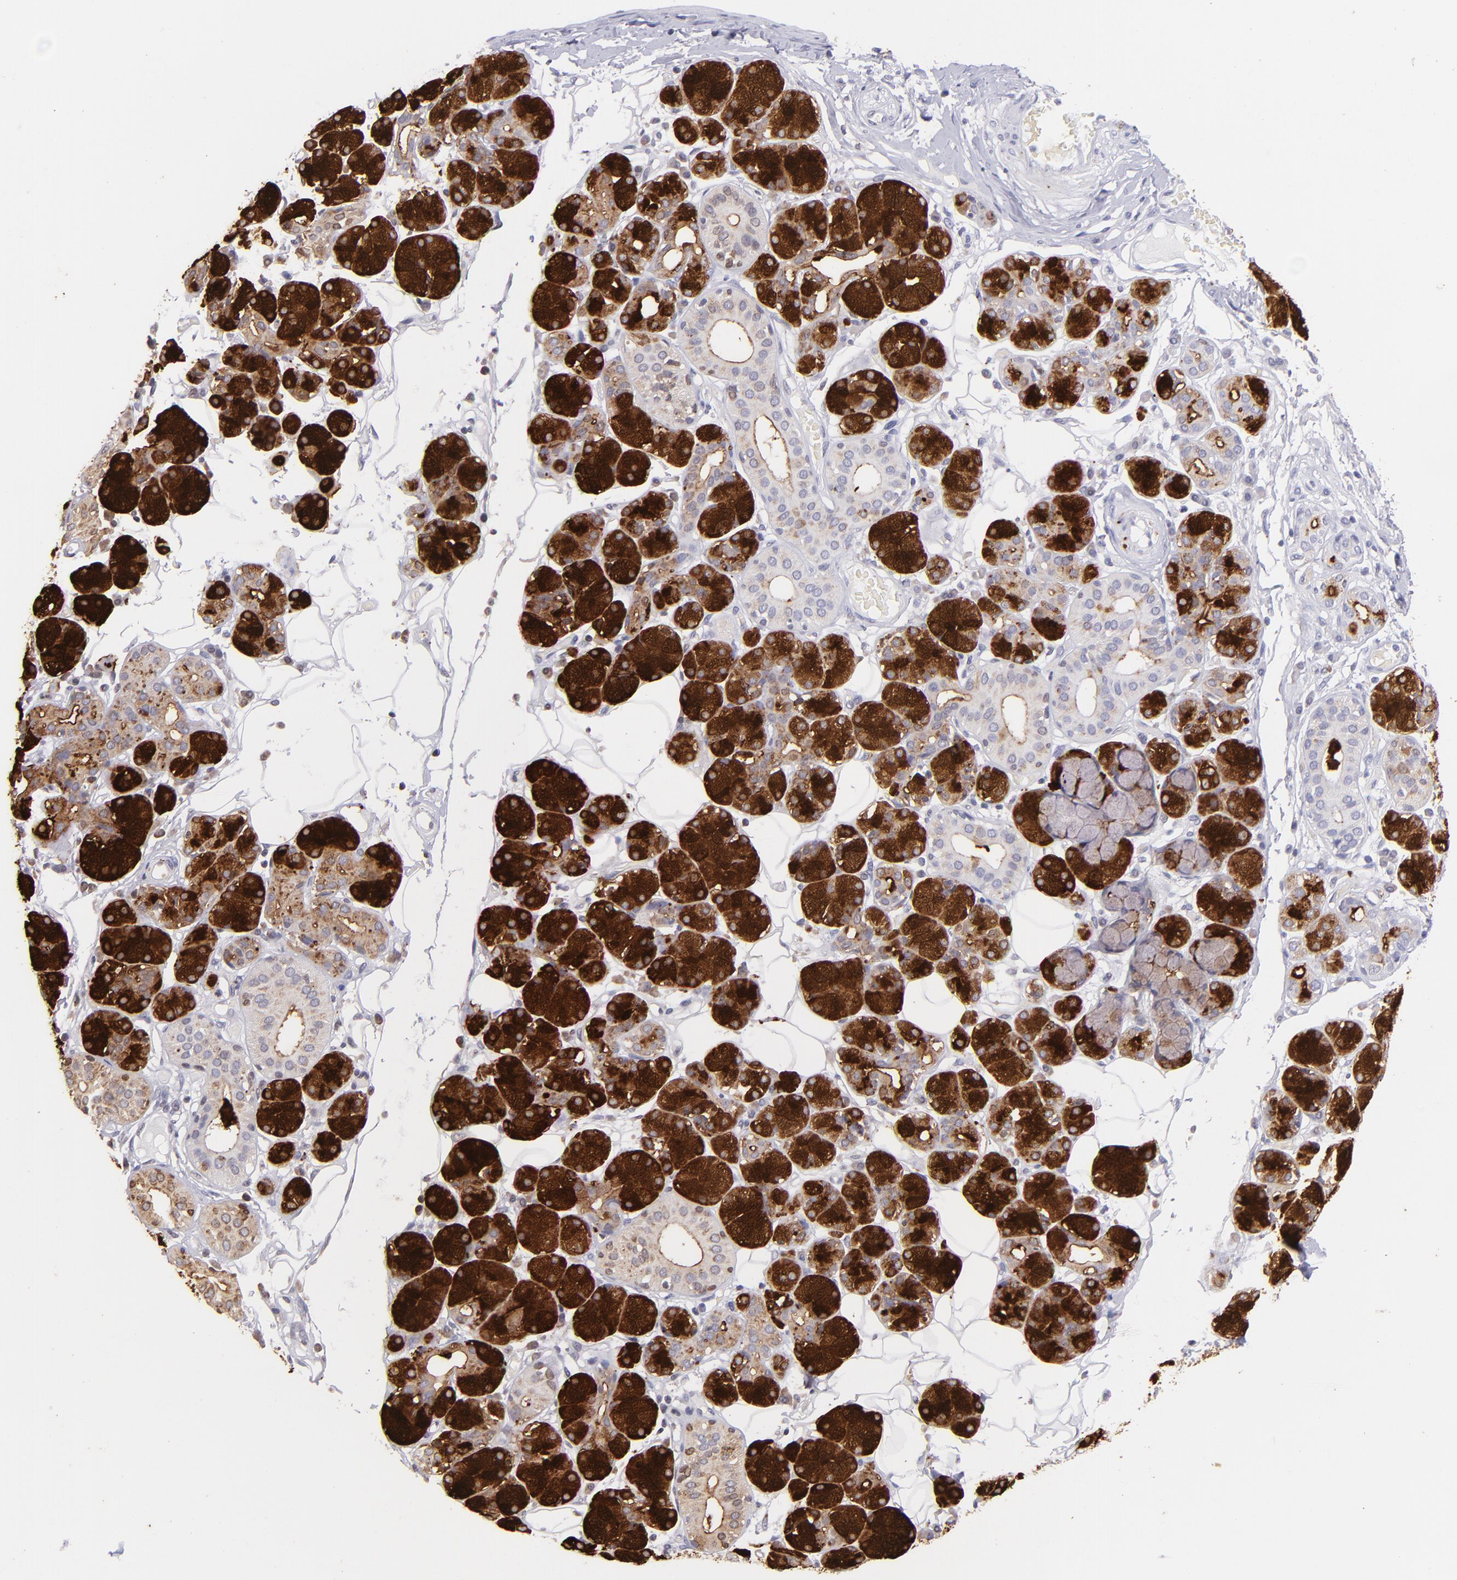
{"staining": {"intensity": "strong", "quantity": ">75%", "location": "cytoplasmic/membranous"}, "tissue": "salivary gland", "cell_type": "Glandular cells", "image_type": "normal", "snomed": [{"axis": "morphology", "description": "Normal tissue, NOS"}, {"axis": "topography", "description": "Salivary gland"}], "caption": "Immunohistochemistry of unremarkable salivary gland exhibits high levels of strong cytoplasmic/membranous expression in approximately >75% of glandular cells.", "gene": "PIP", "patient": {"sex": "male", "age": 54}}